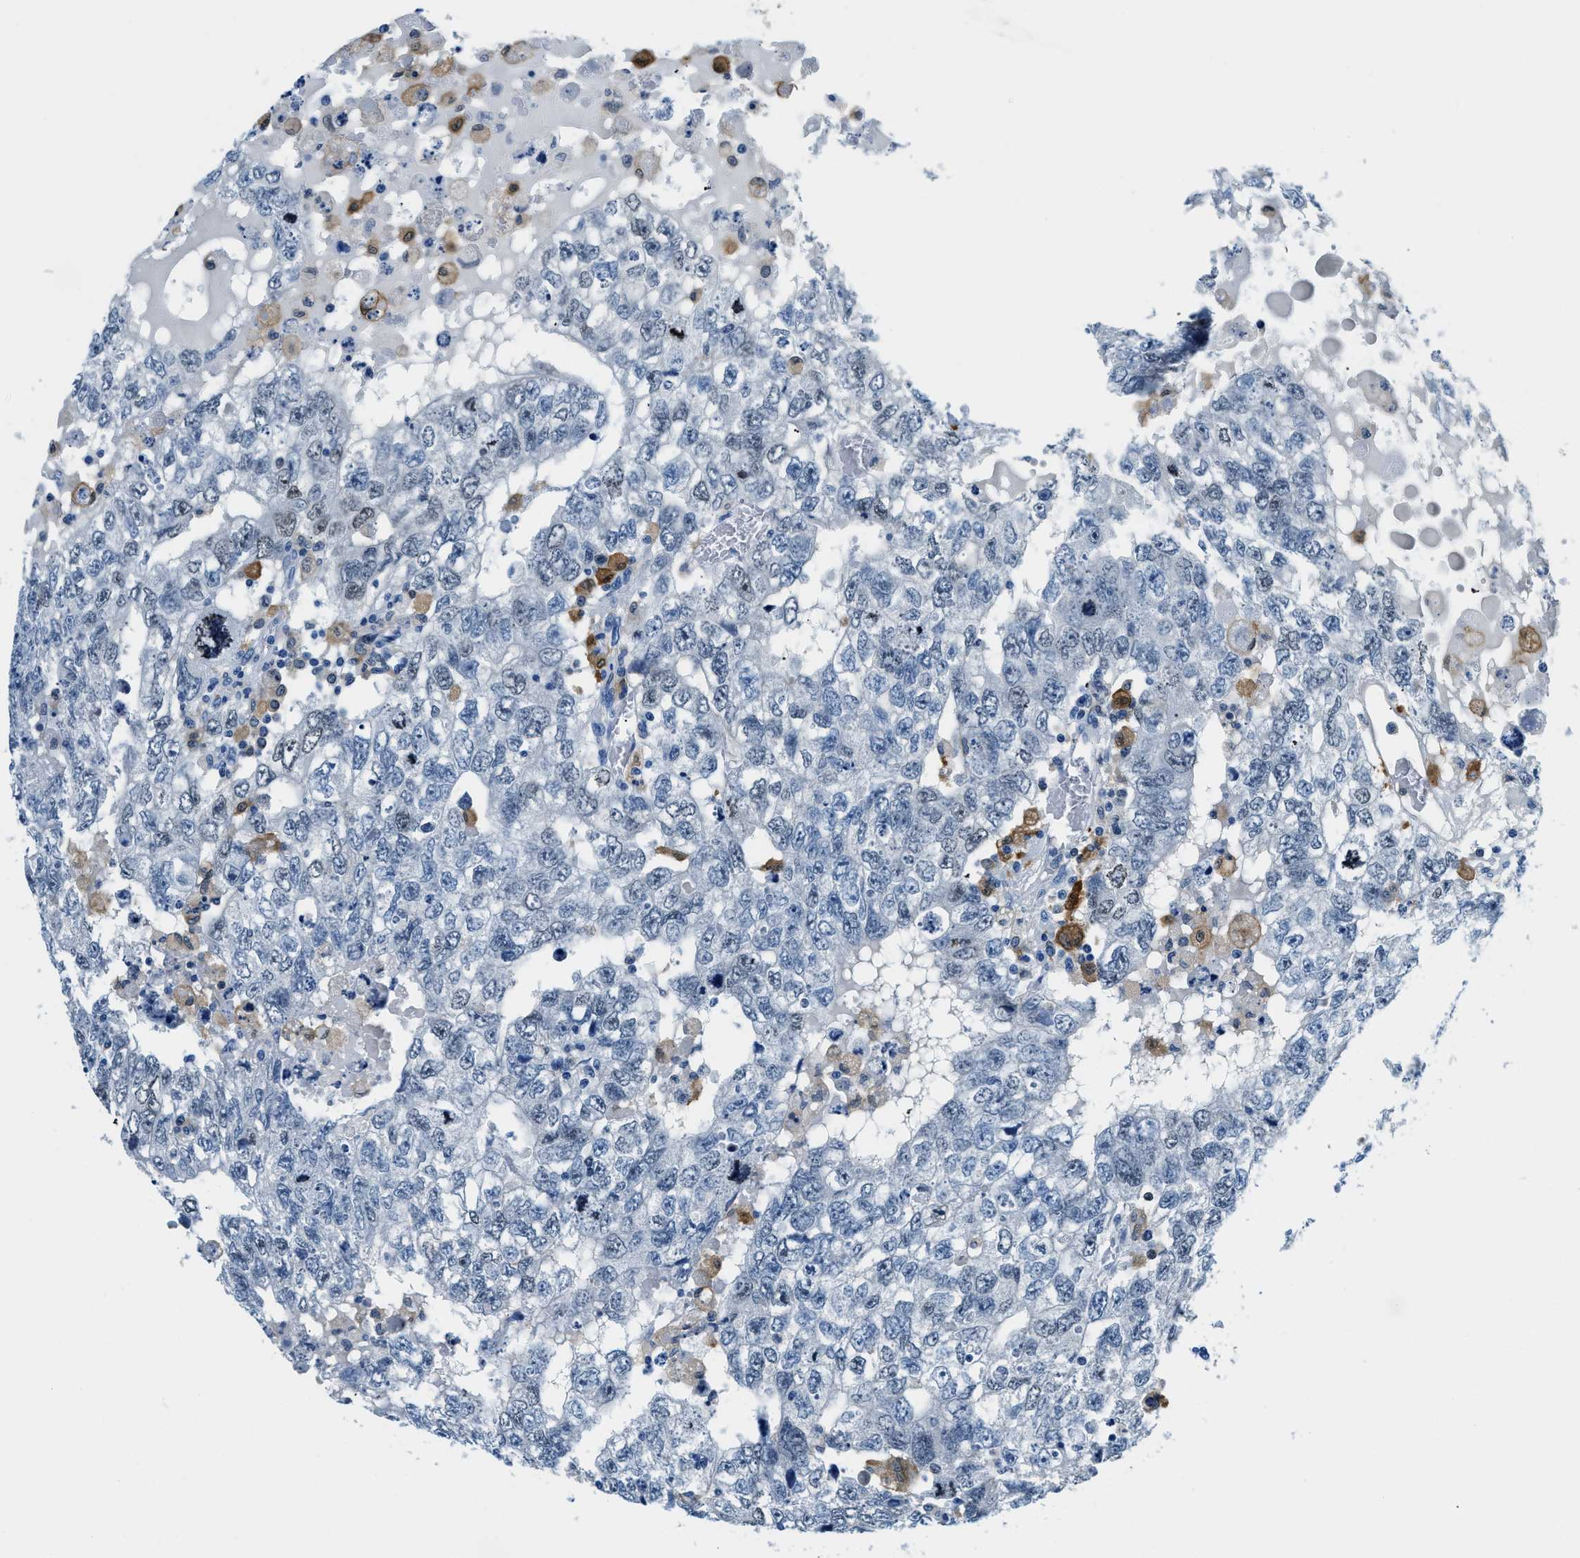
{"staining": {"intensity": "negative", "quantity": "none", "location": "none"}, "tissue": "testis cancer", "cell_type": "Tumor cells", "image_type": "cancer", "snomed": [{"axis": "morphology", "description": "Carcinoma, Embryonal, NOS"}, {"axis": "topography", "description": "Testis"}], "caption": "There is no significant staining in tumor cells of testis embryonal carcinoma.", "gene": "CAPG", "patient": {"sex": "male", "age": 36}}